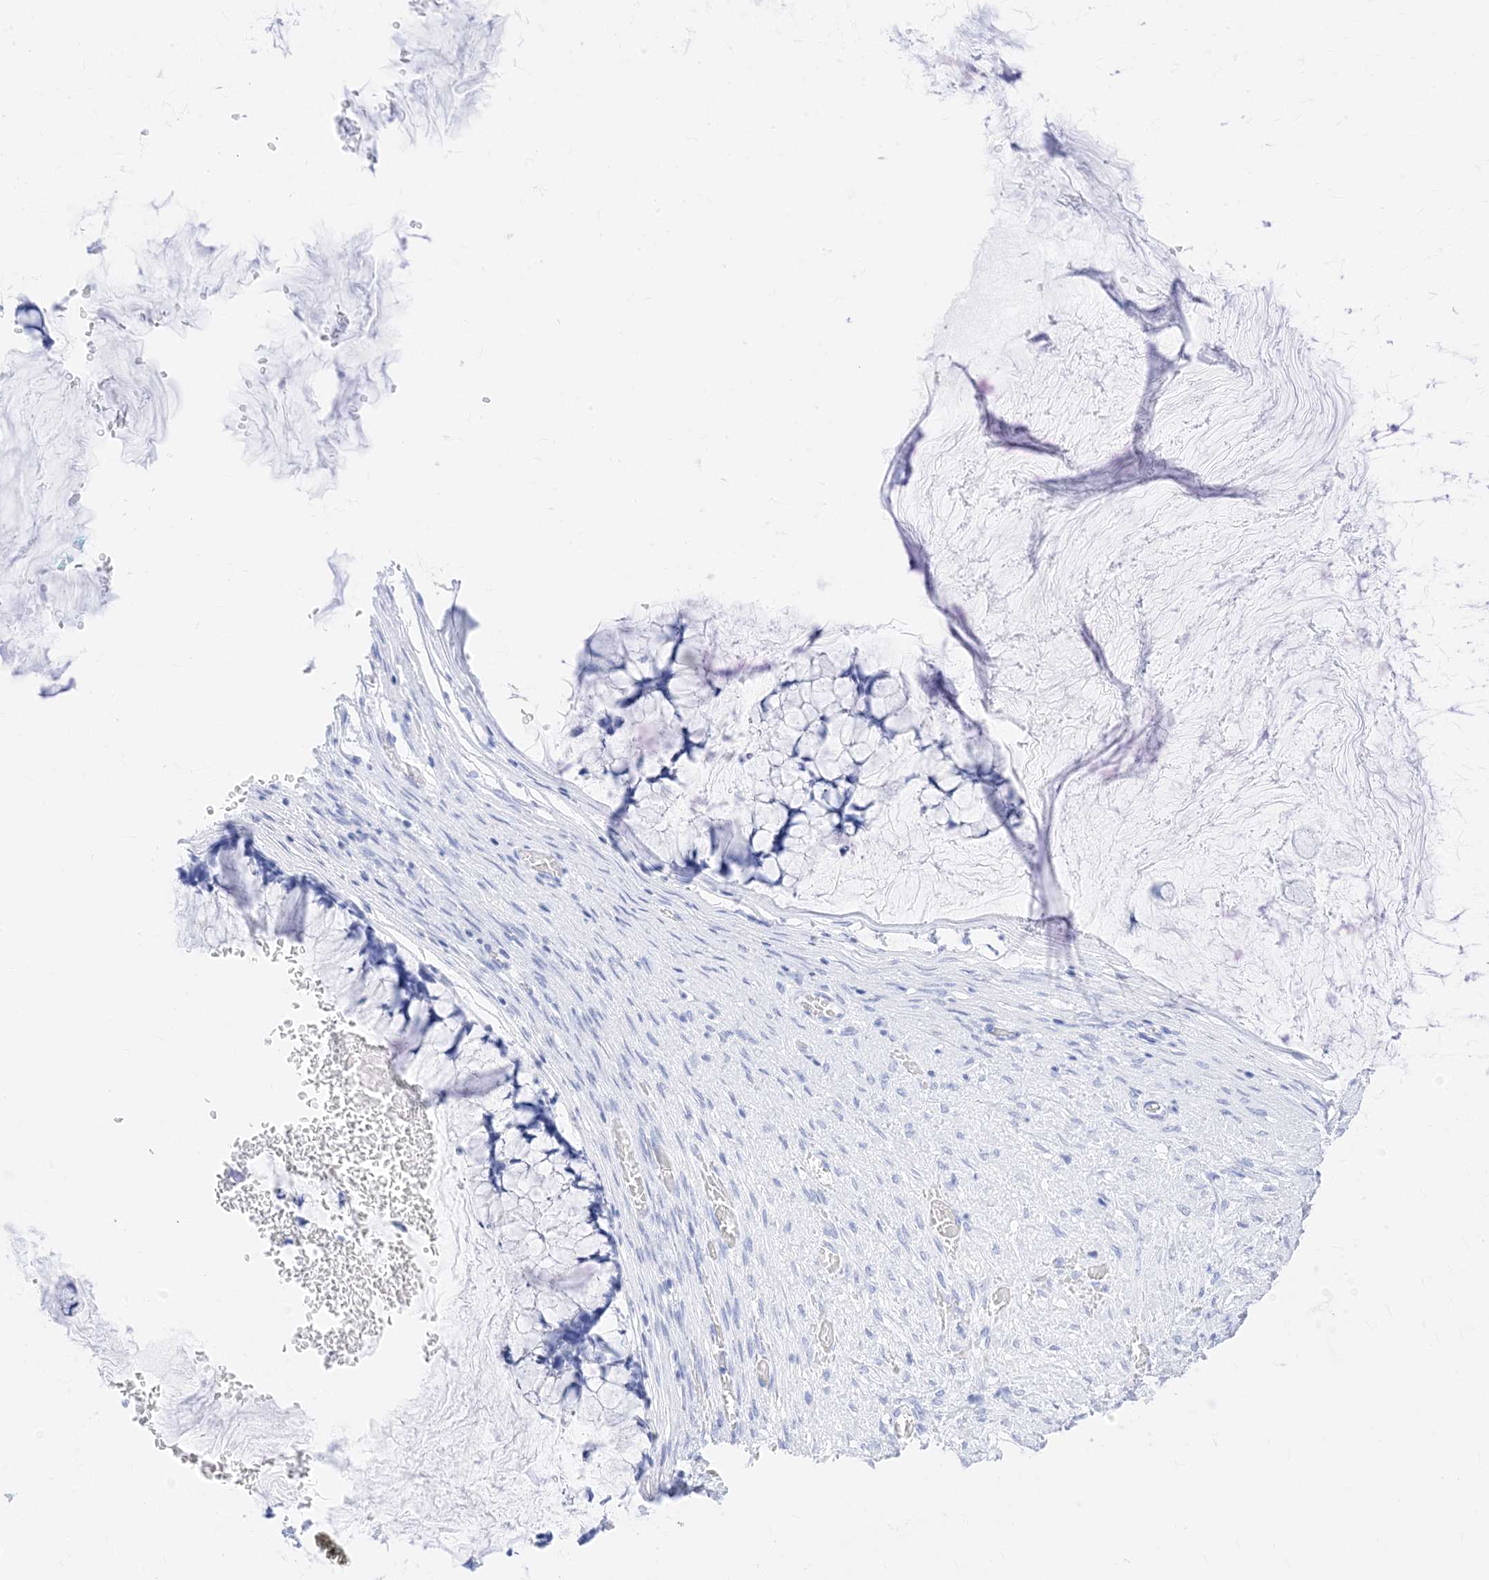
{"staining": {"intensity": "negative", "quantity": "none", "location": "none"}, "tissue": "ovarian cancer", "cell_type": "Tumor cells", "image_type": "cancer", "snomed": [{"axis": "morphology", "description": "Cystadenocarcinoma, mucinous, NOS"}, {"axis": "topography", "description": "Ovary"}], "caption": "The micrograph demonstrates no significant positivity in tumor cells of mucinous cystadenocarcinoma (ovarian). (DAB (3,3'-diaminobenzidine) IHC visualized using brightfield microscopy, high magnification).", "gene": "MUC17", "patient": {"sex": "female", "age": 42}}